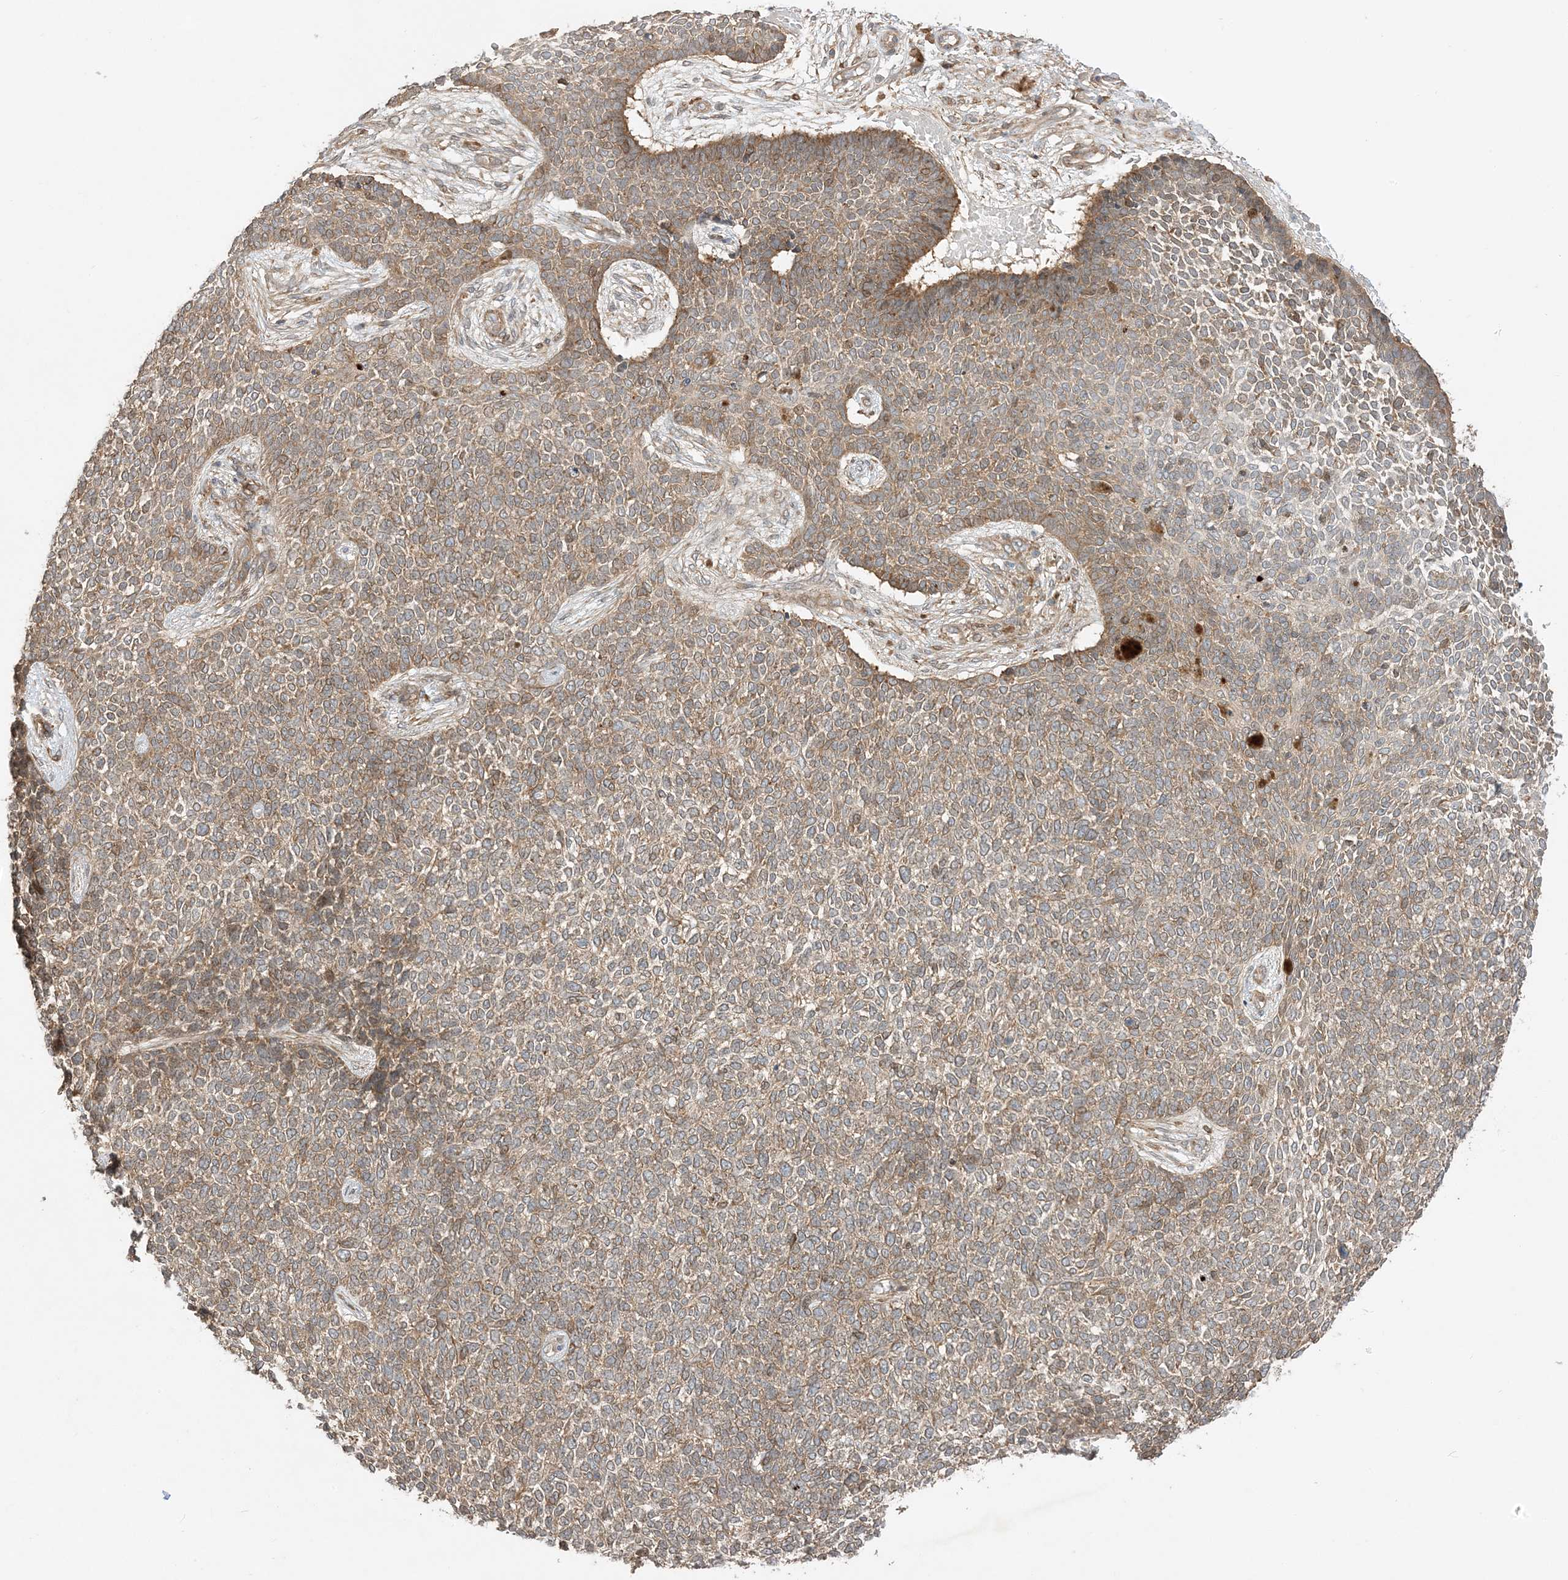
{"staining": {"intensity": "moderate", "quantity": ">75%", "location": "cytoplasmic/membranous"}, "tissue": "skin cancer", "cell_type": "Tumor cells", "image_type": "cancer", "snomed": [{"axis": "morphology", "description": "Basal cell carcinoma"}, {"axis": "topography", "description": "Skin"}], "caption": "Basal cell carcinoma (skin) stained for a protein (brown) reveals moderate cytoplasmic/membranous positive staining in approximately >75% of tumor cells.", "gene": "SCARF2", "patient": {"sex": "female", "age": 84}}